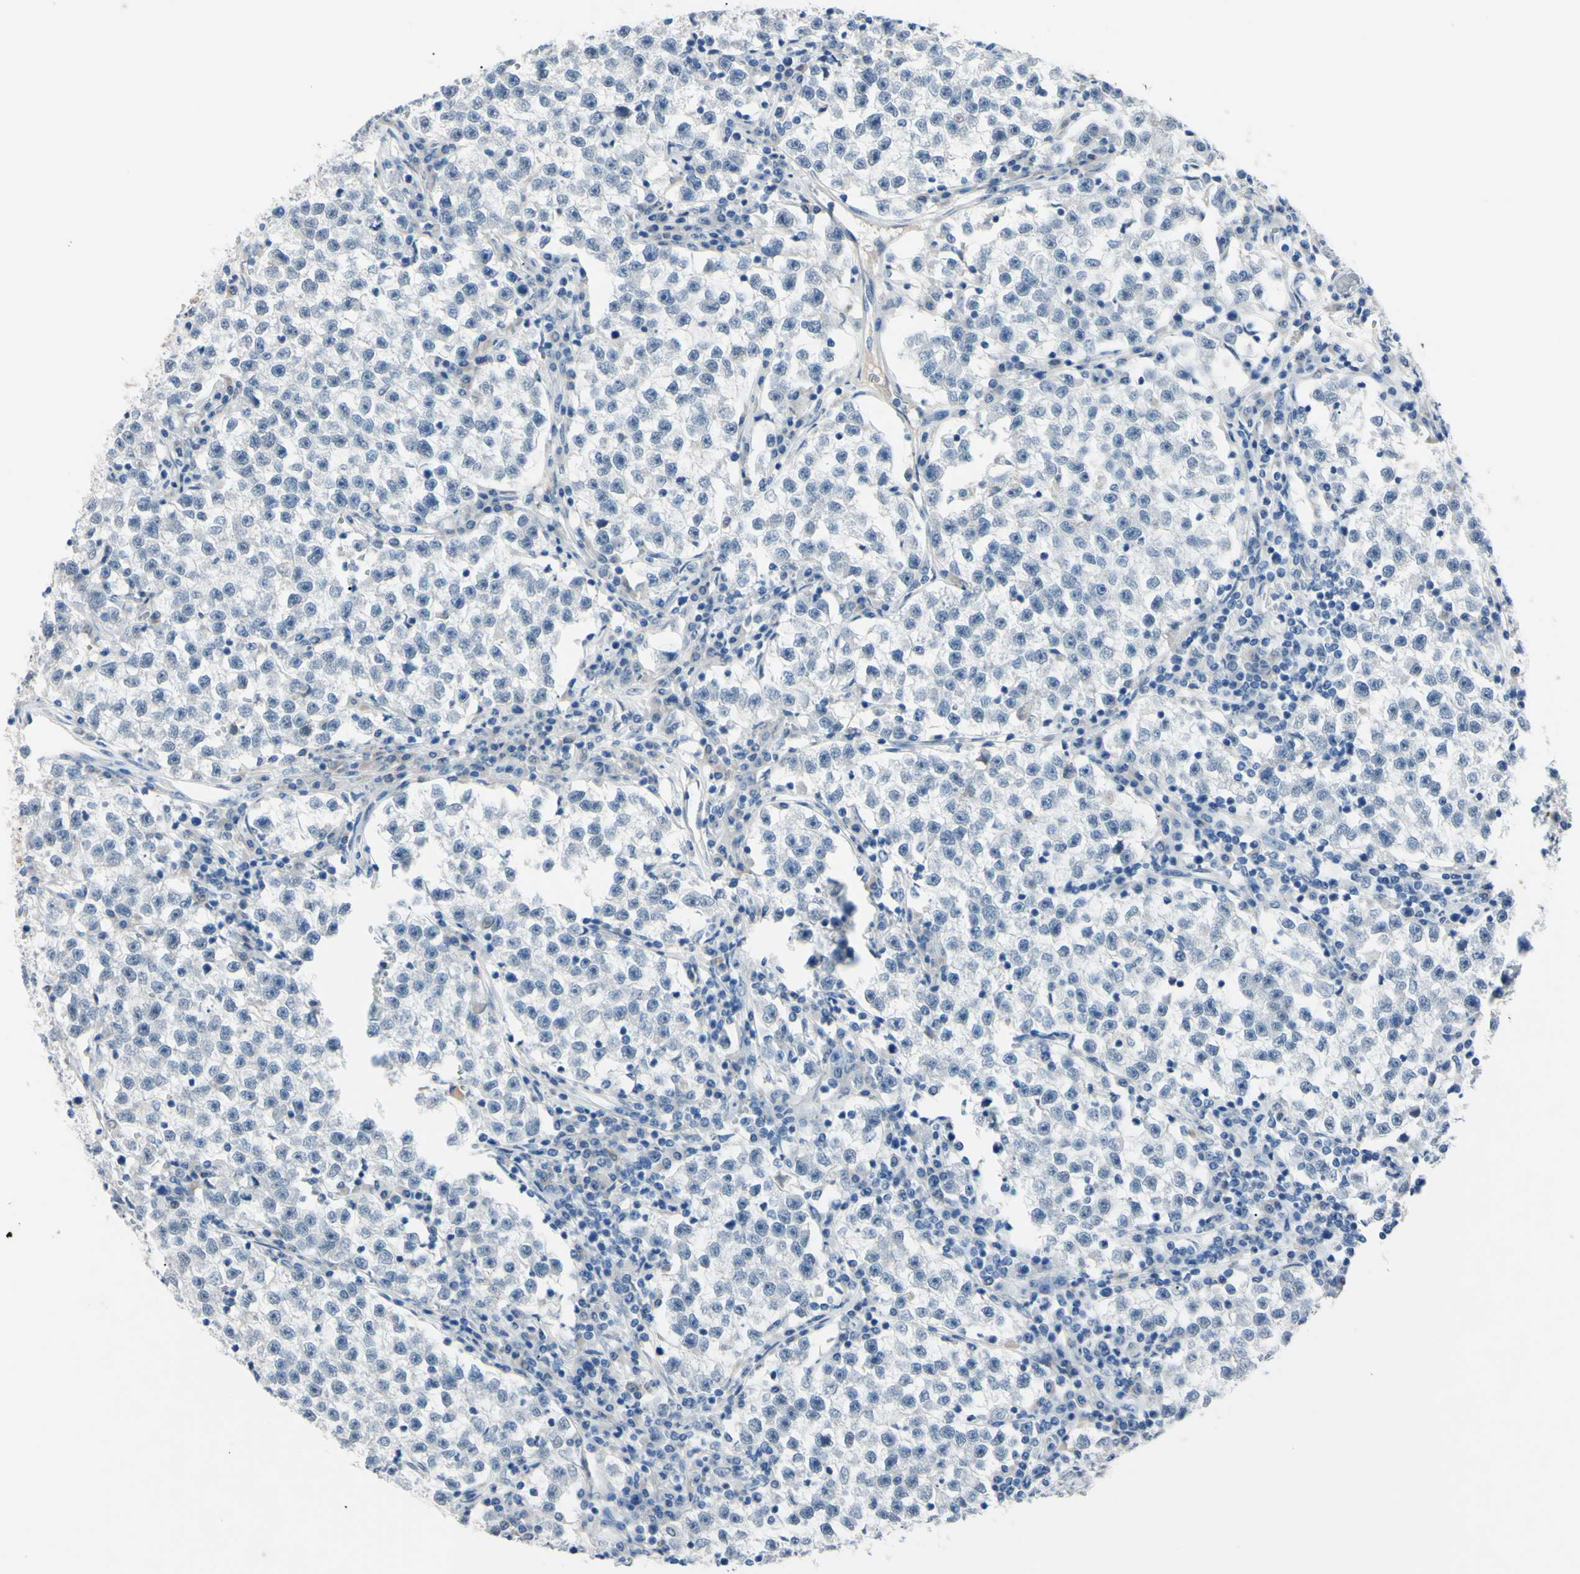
{"staining": {"intensity": "negative", "quantity": "none", "location": "none"}, "tissue": "testis cancer", "cell_type": "Tumor cells", "image_type": "cancer", "snomed": [{"axis": "morphology", "description": "Seminoma, NOS"}, {"axis": "topography", "description": "Testis"}], "caption": "The image reveals no staining of tumor cells in seminoma (testis).", "gene": "NOL3", "patient": {"sex": "male", "age": 22}}